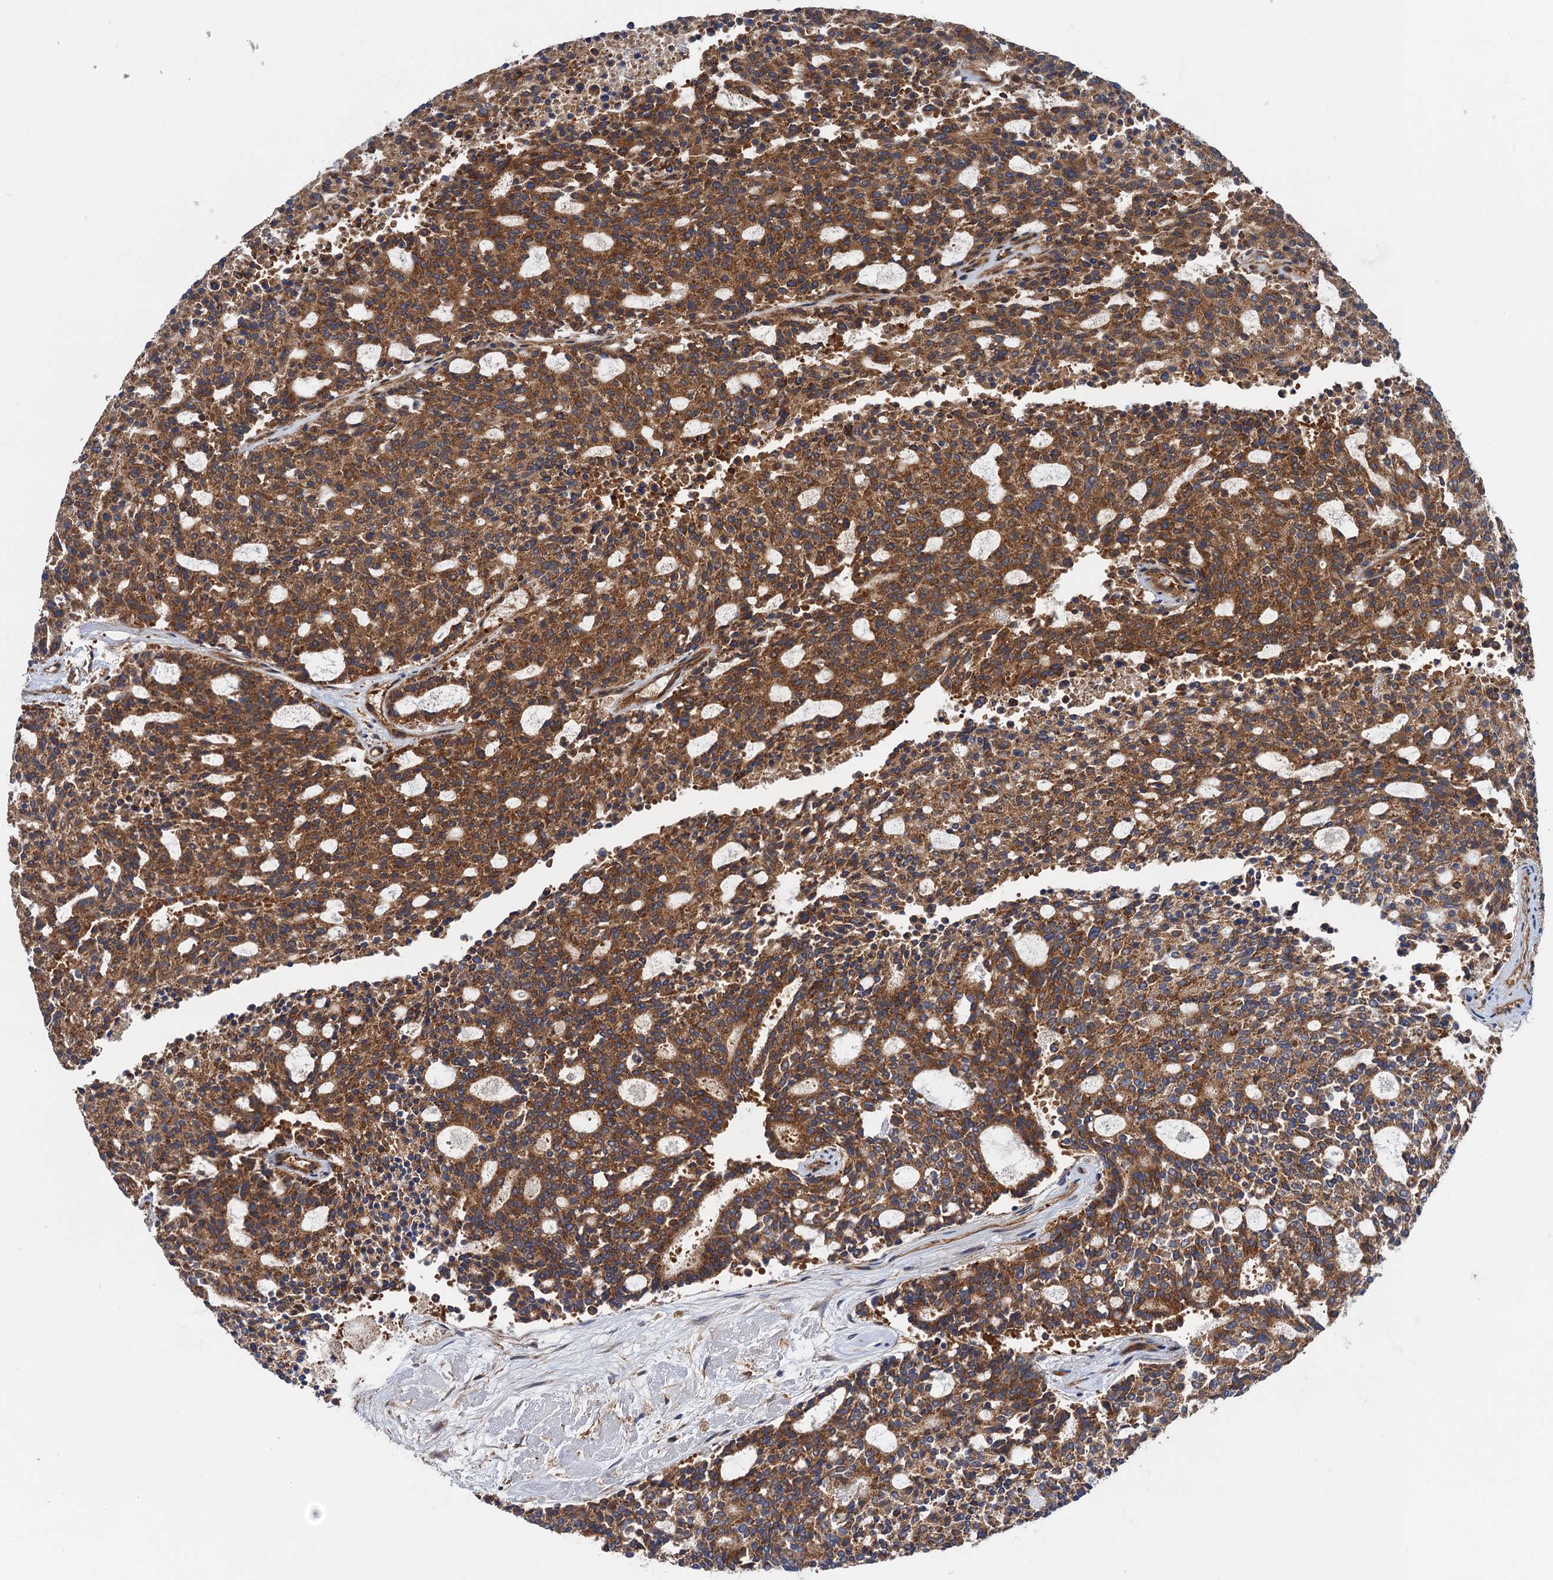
{"staining": {"intensity": "strong", "quantity": ">75%", "location": "cytoplasmic/membranous"}, "tissue": "carcinoid", "cell_type": "Tumor cells", "image_type": "cancer", "snomed": [{"axis": "morphology", "description": "Carcinoid, malignant, NOS"}, {"axis": "topography", "description": "Pancreas"}], "caption": "The photomicrograph exhibits a brown stain indicating the presence of a protein in the cytoplasmic/membranous of tumor cells in carcinoid.", "gene": "MRPL48", "patient": {"sex": "female", "age": 54}}